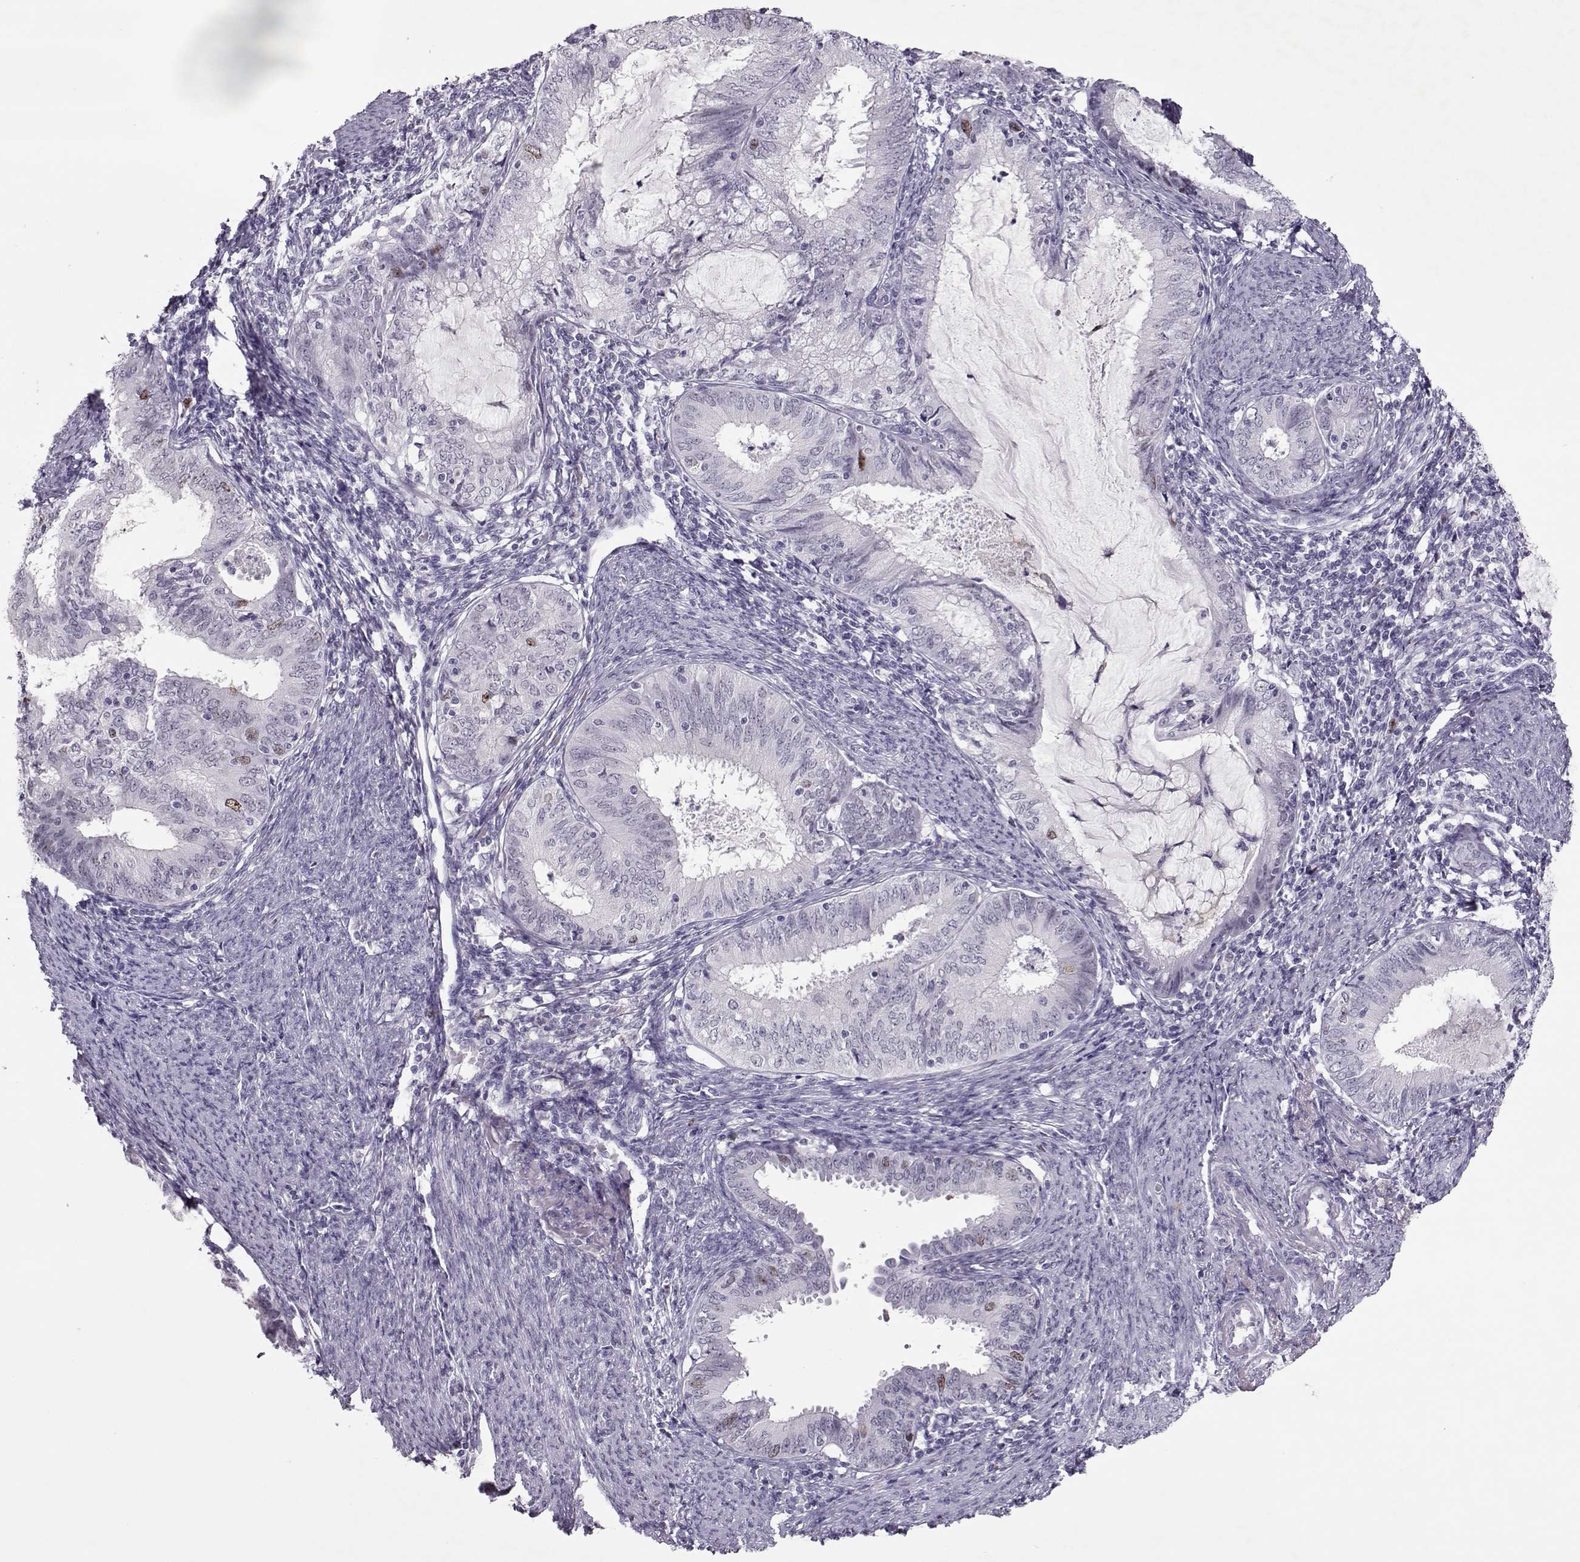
{"staining": {"intensity": "moderate", "quantity": "<25%", "location": "nuclear"}, "tissue": "endometrial cancer", "cell_type": "Tumor cells", "image_type": "cancer", "snomed": [{"axis": "morphology", "description": "Adenocarcinoma, NOS"}, {"axis": "topography", "description": "Endometrium"}], "caption": "Human endometrial cancer (adenocarcinoma) stained with a brown dye demonstrates moderate nuclear positive positivity in approximately <25% of tumor cells.", "gene": "SGO1", "patient": {"sex": "female", "age": 57}}